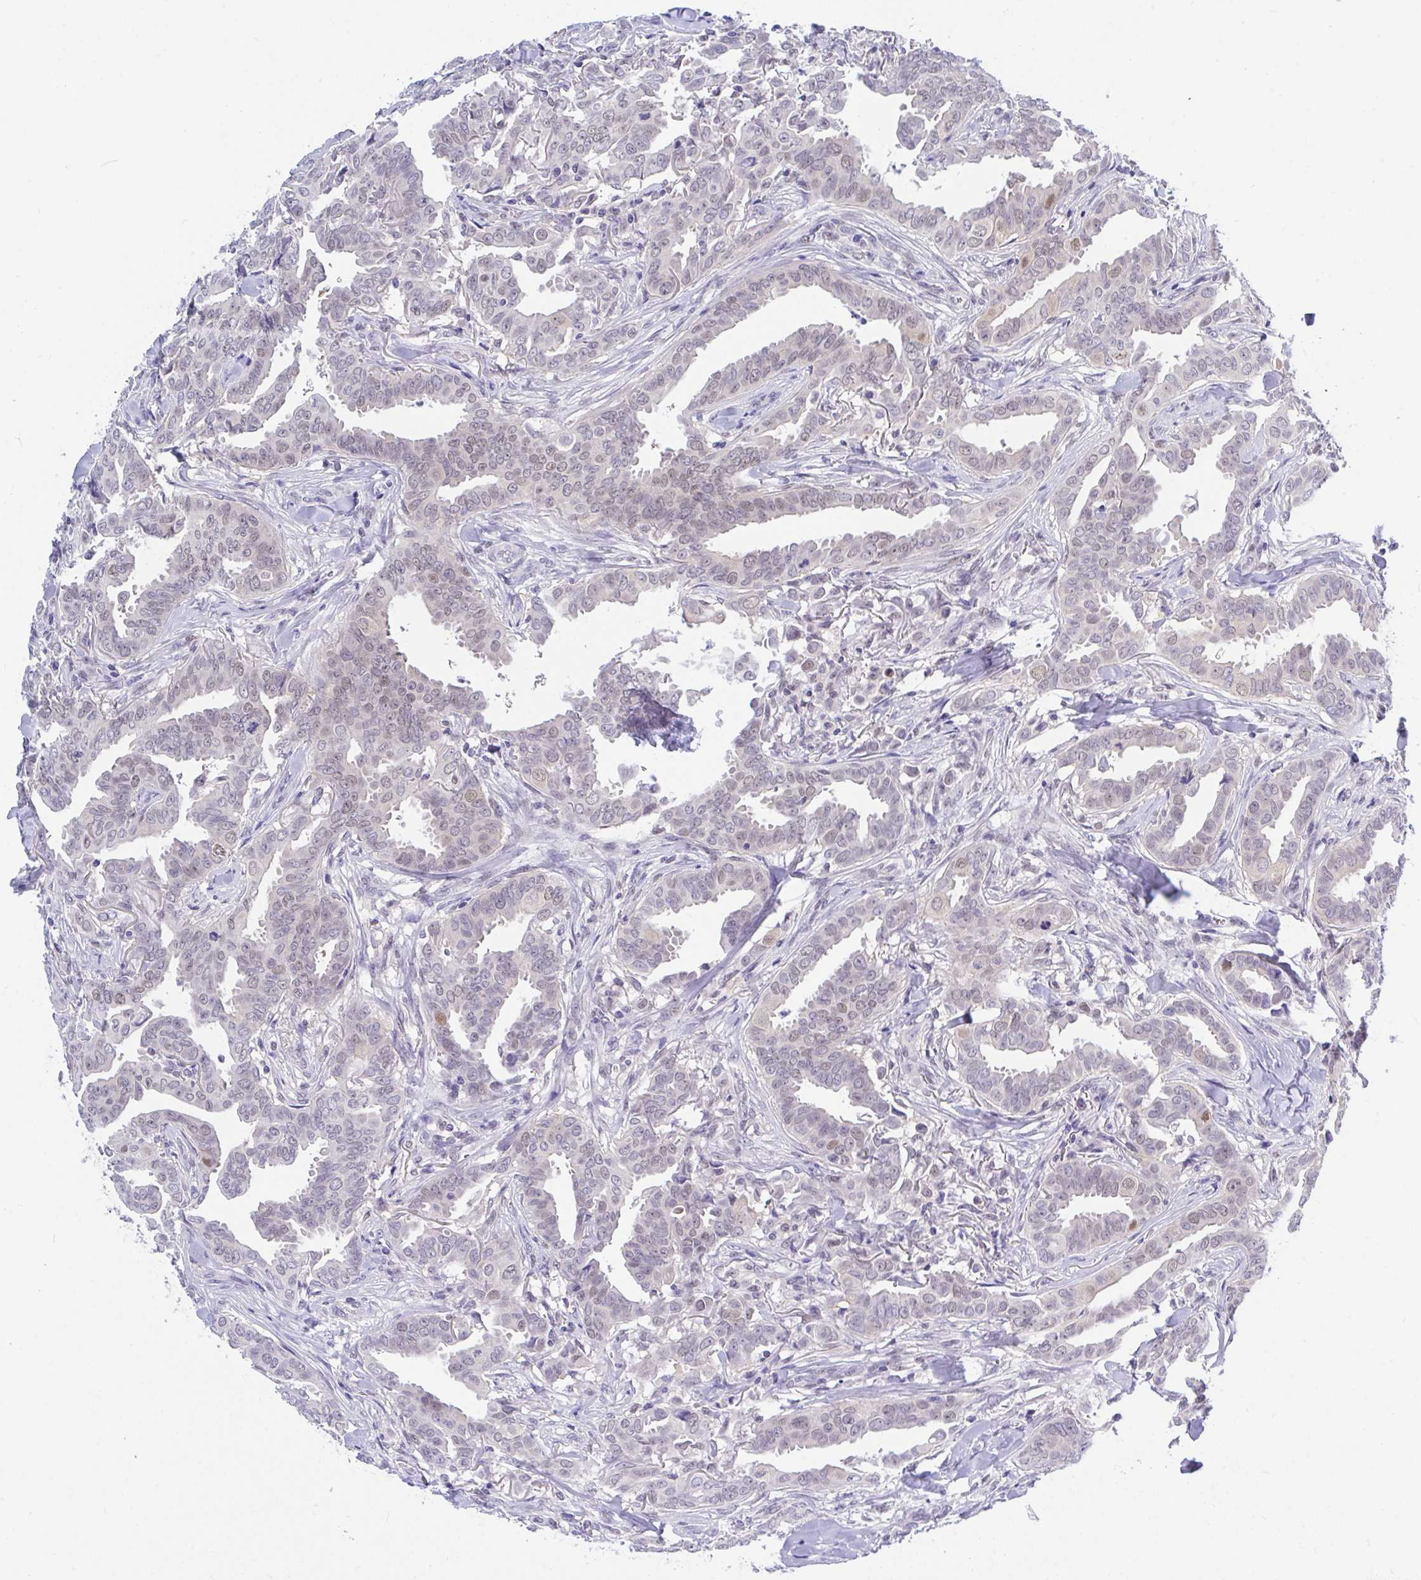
{"staining": {"intensity": "weak", "quantity": "25%-75%", "location": "nuclear"}, "tissue": "breast cancer", "cell_type": "Tumor cells", "image_type": "cancer", "snomed": [{"axis": "morphology", "description": "Duct carcinoma"}, {"axis": "topography", "description": "Breast"}], "caption": "Weak nuclear positivity for a protein is identified in about 25%-75% of tumor cells of breast intraductal carcinoma using immunohistochemistry.", "gene": "THOP1", "patient": {"sex": "female", "age": 45}}